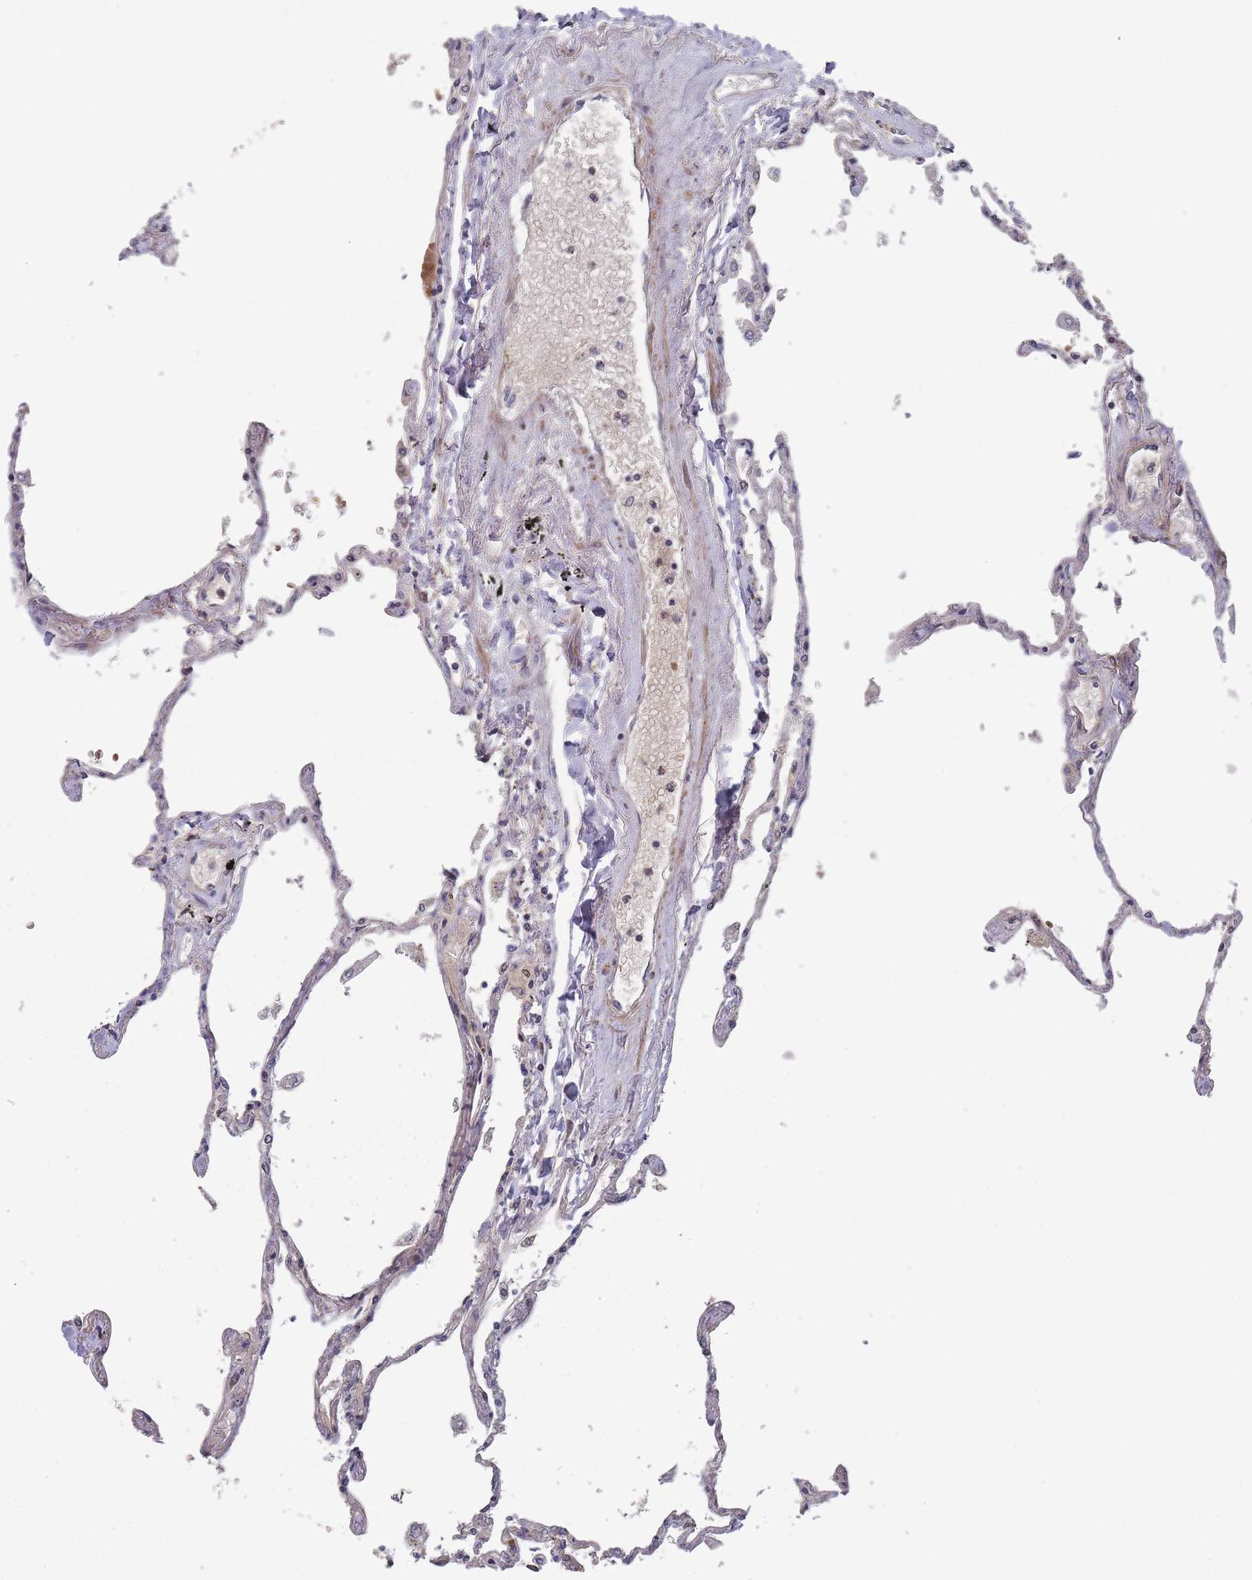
{"staining": {"intensity": "moderate", "quantity": "25%-75%", "location": "nuclear"}, "tissue": "lung", "cell_type": "Alveolar cells", "image_type": "normal", "snomed": [{"axis": "morphology", "description": "Normal tissue, NOS"}, {"axis": "topography", "description": "Lung"}], "caption": "Immunohistochemical staining of normal human lung demonstrates moderate nuclear protein expression in about 25%-75% of alveolar cells.", "gene": "SF3B1", "patient": {"sex": "female", "age": 67}}